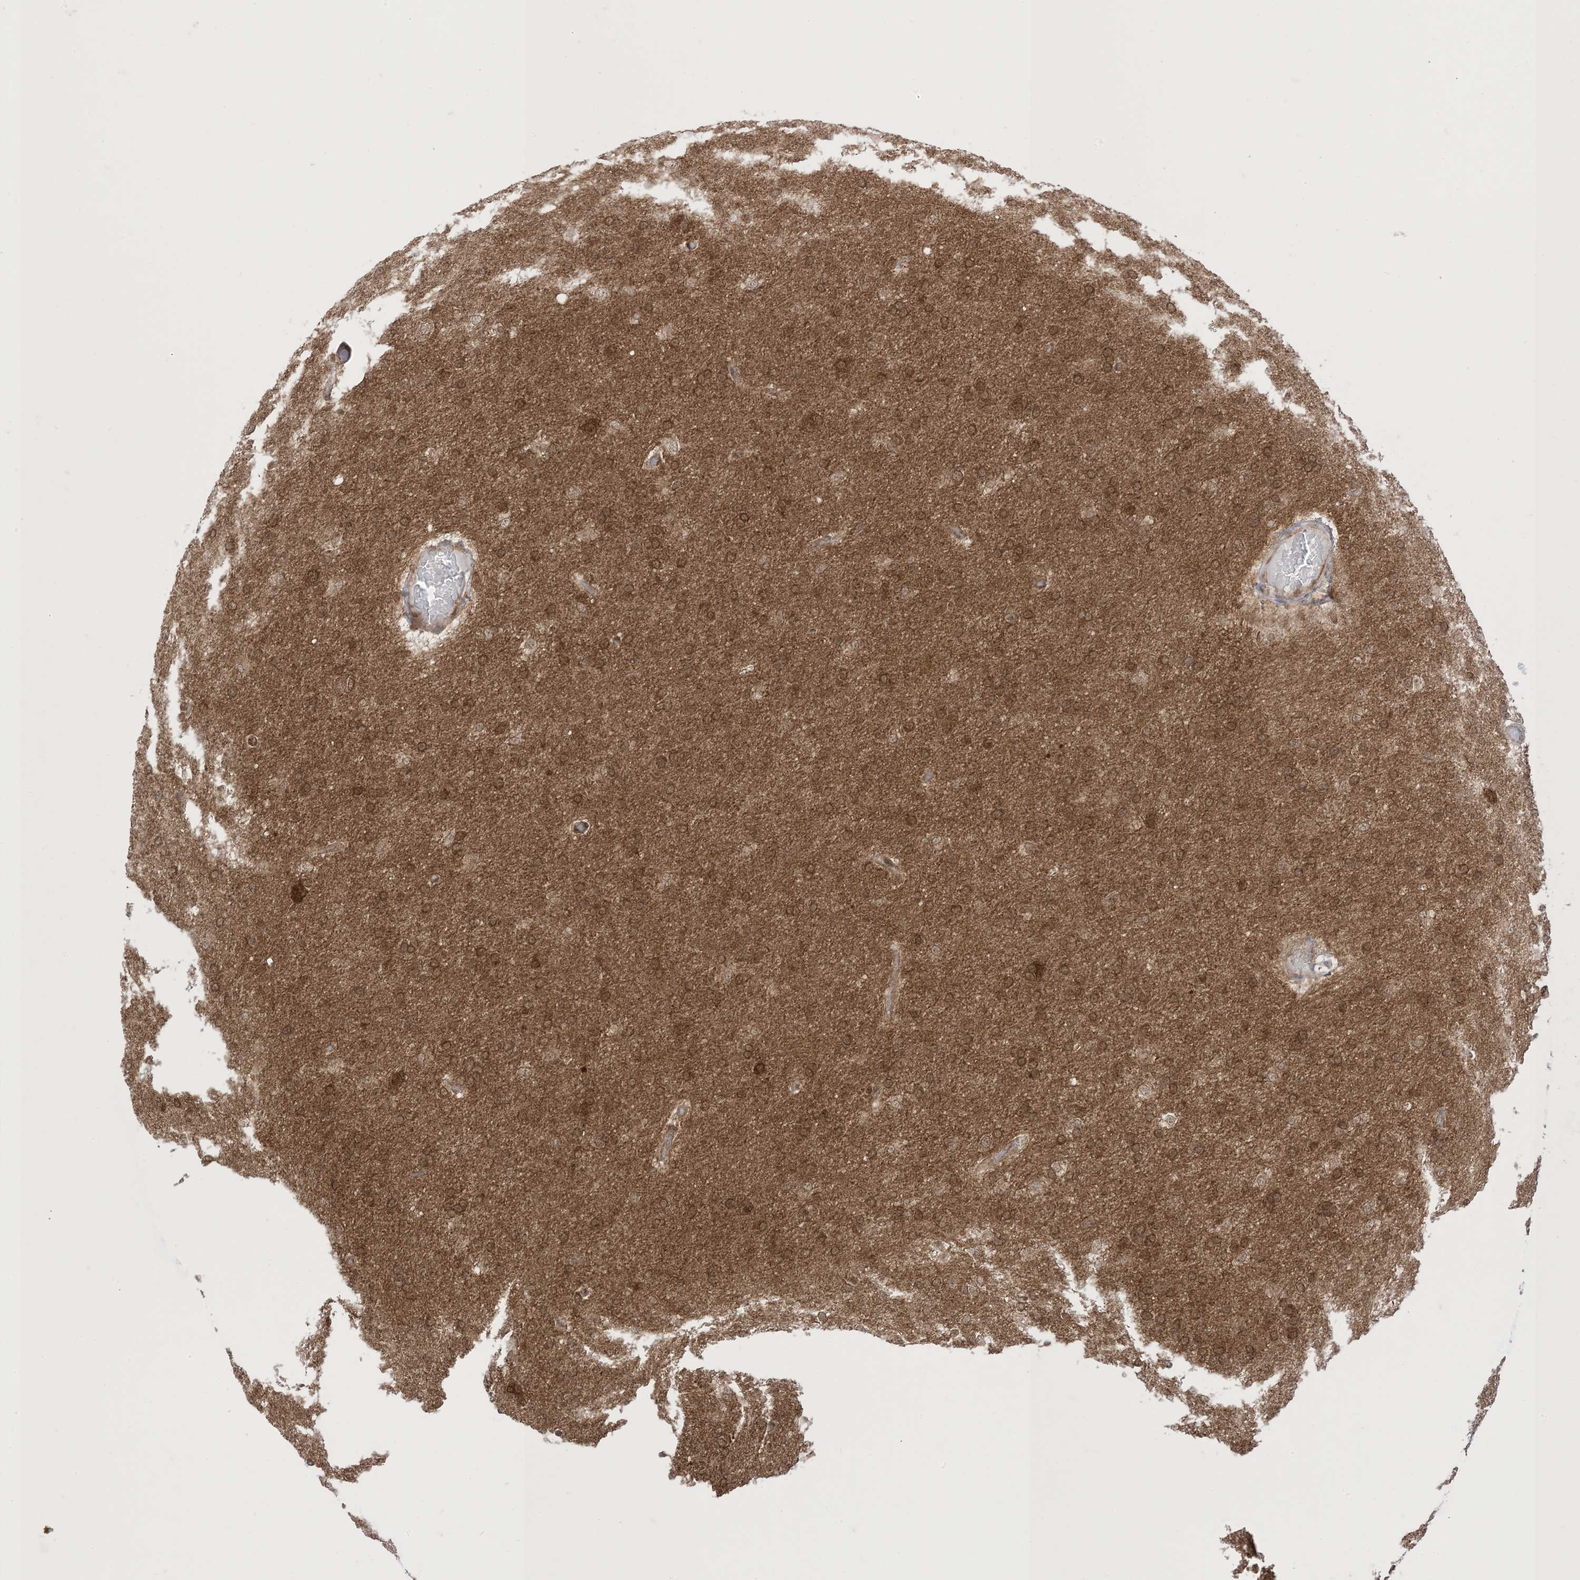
{"staining": {"intensity": "moderate", "quantity": ">75%", "location": "cytoplasmic/membranous,nuclear"}, "tissue": "glioma", "cell_type": "Tumor cells", "image_type": "cancer", "snomed": [{"axis": "morphology", "description": "Glioma, malignant, High grade"}, {"axis": "topography", "description": "Cerebral cortex"}], "caption": "Immunohistochemical staining of human glioma reveals medium levels of moderate cytoplasmic/membranous and nuclear expression in approximately >75% of tumor cells. The staining was performed using DAB (3,3'-diaminobenzidine), with brown indicating positive protein expression. Nuclei are stained blue with hematoxylin.", "gene": "PTPA", "patient": {"sex": "female", "age": 36}}